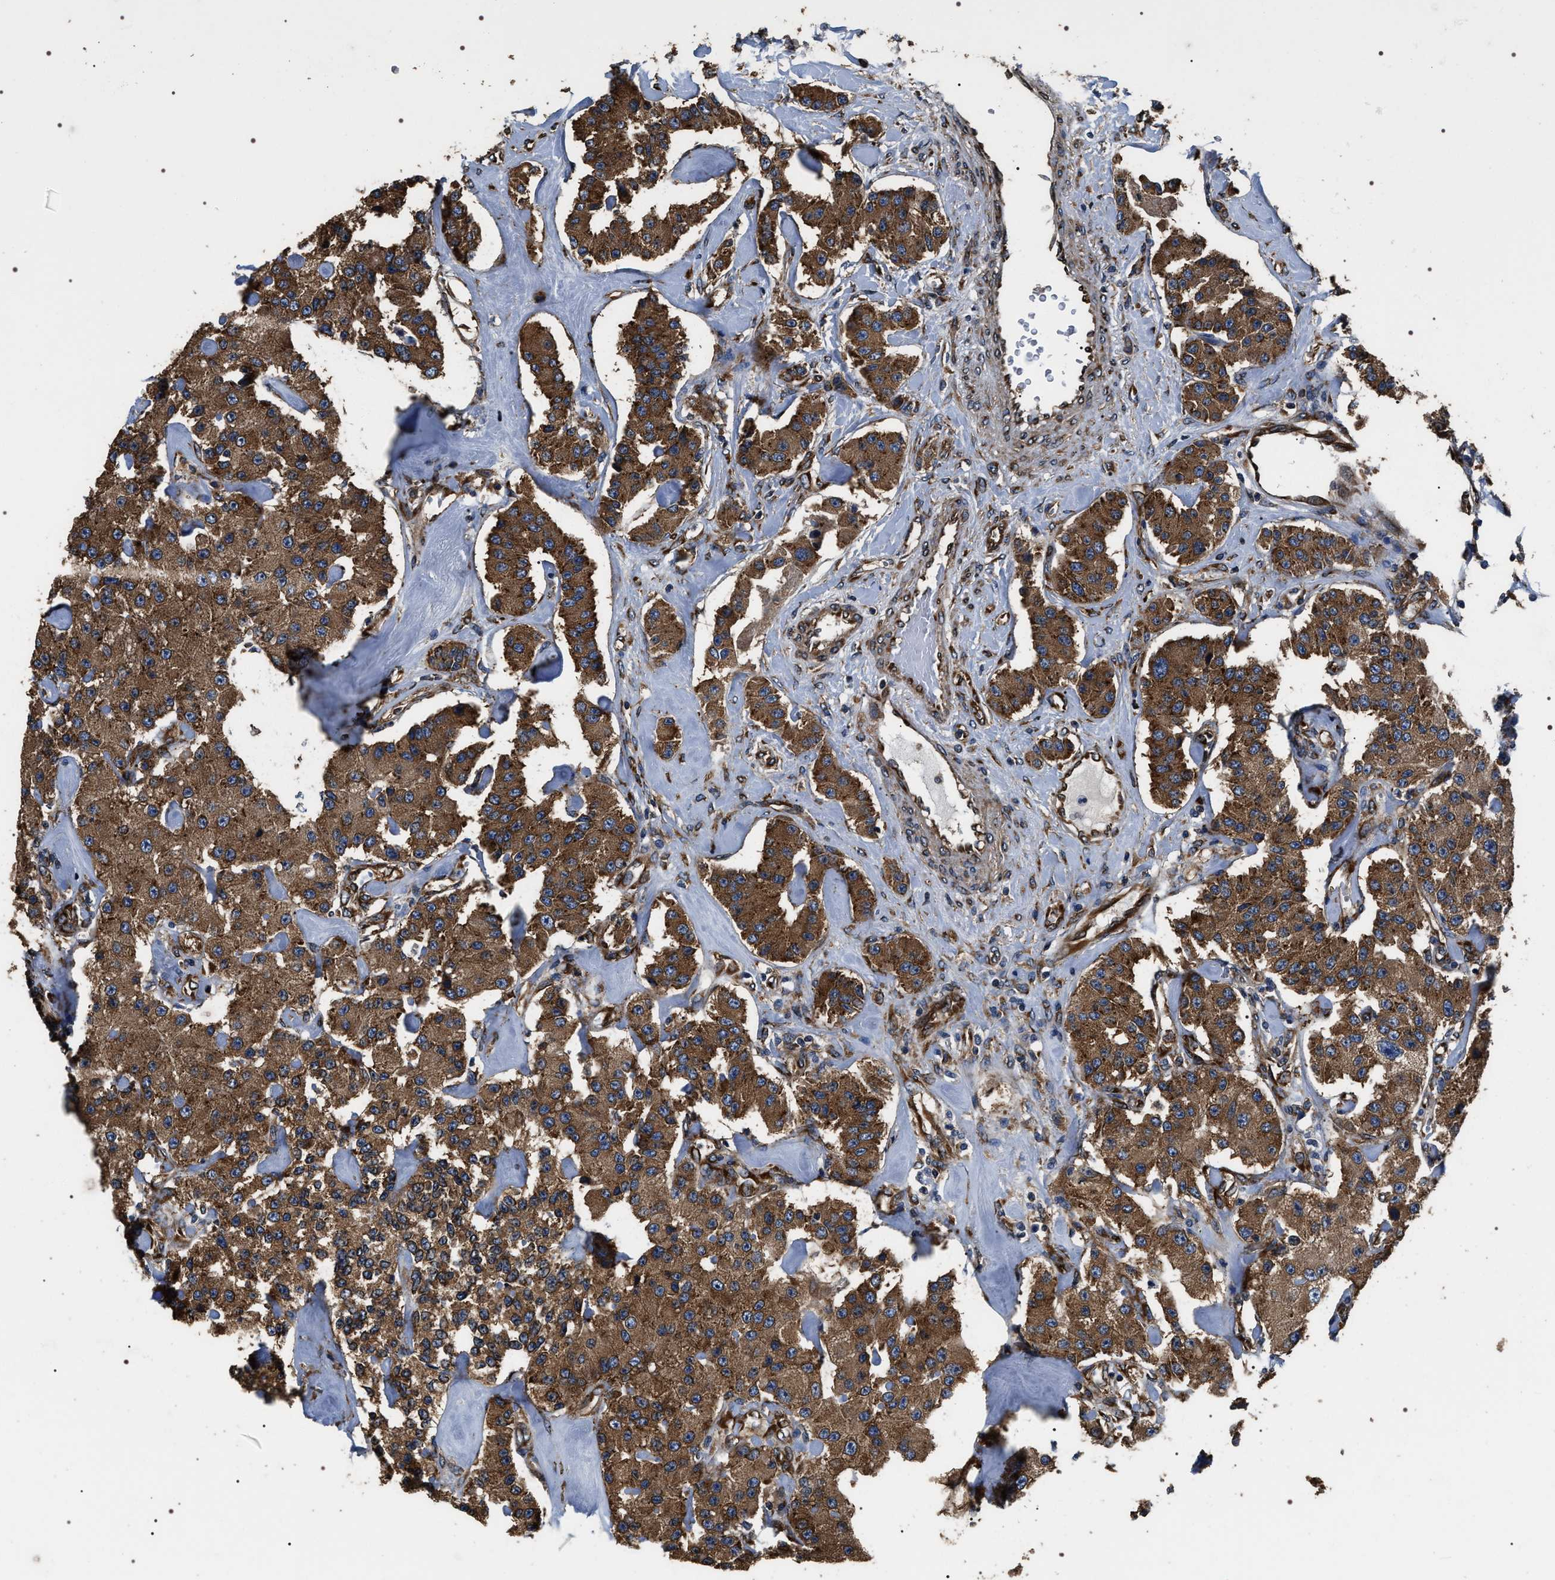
{"staining": {"intensity": "strong", "quantity": ">75%", "location": "cytoplasmic/membranous"}, "tissue": "carcinoid", "cell_type": "Tumor cells", "image_type": "cancer", "snomed": [{"axis": "morphology", "description": "Carcinoid, malignant, NOS"}, {"axis": "topography", "description": "Pancreas"}], "caption": "Immunohistochemistry of carcinoid shows high levels of strong cytoplasmic/membranous positivity in about >75% of tumor cells.", "gene": "KTN1", "patient": {"sex": "male", "age": 41}}